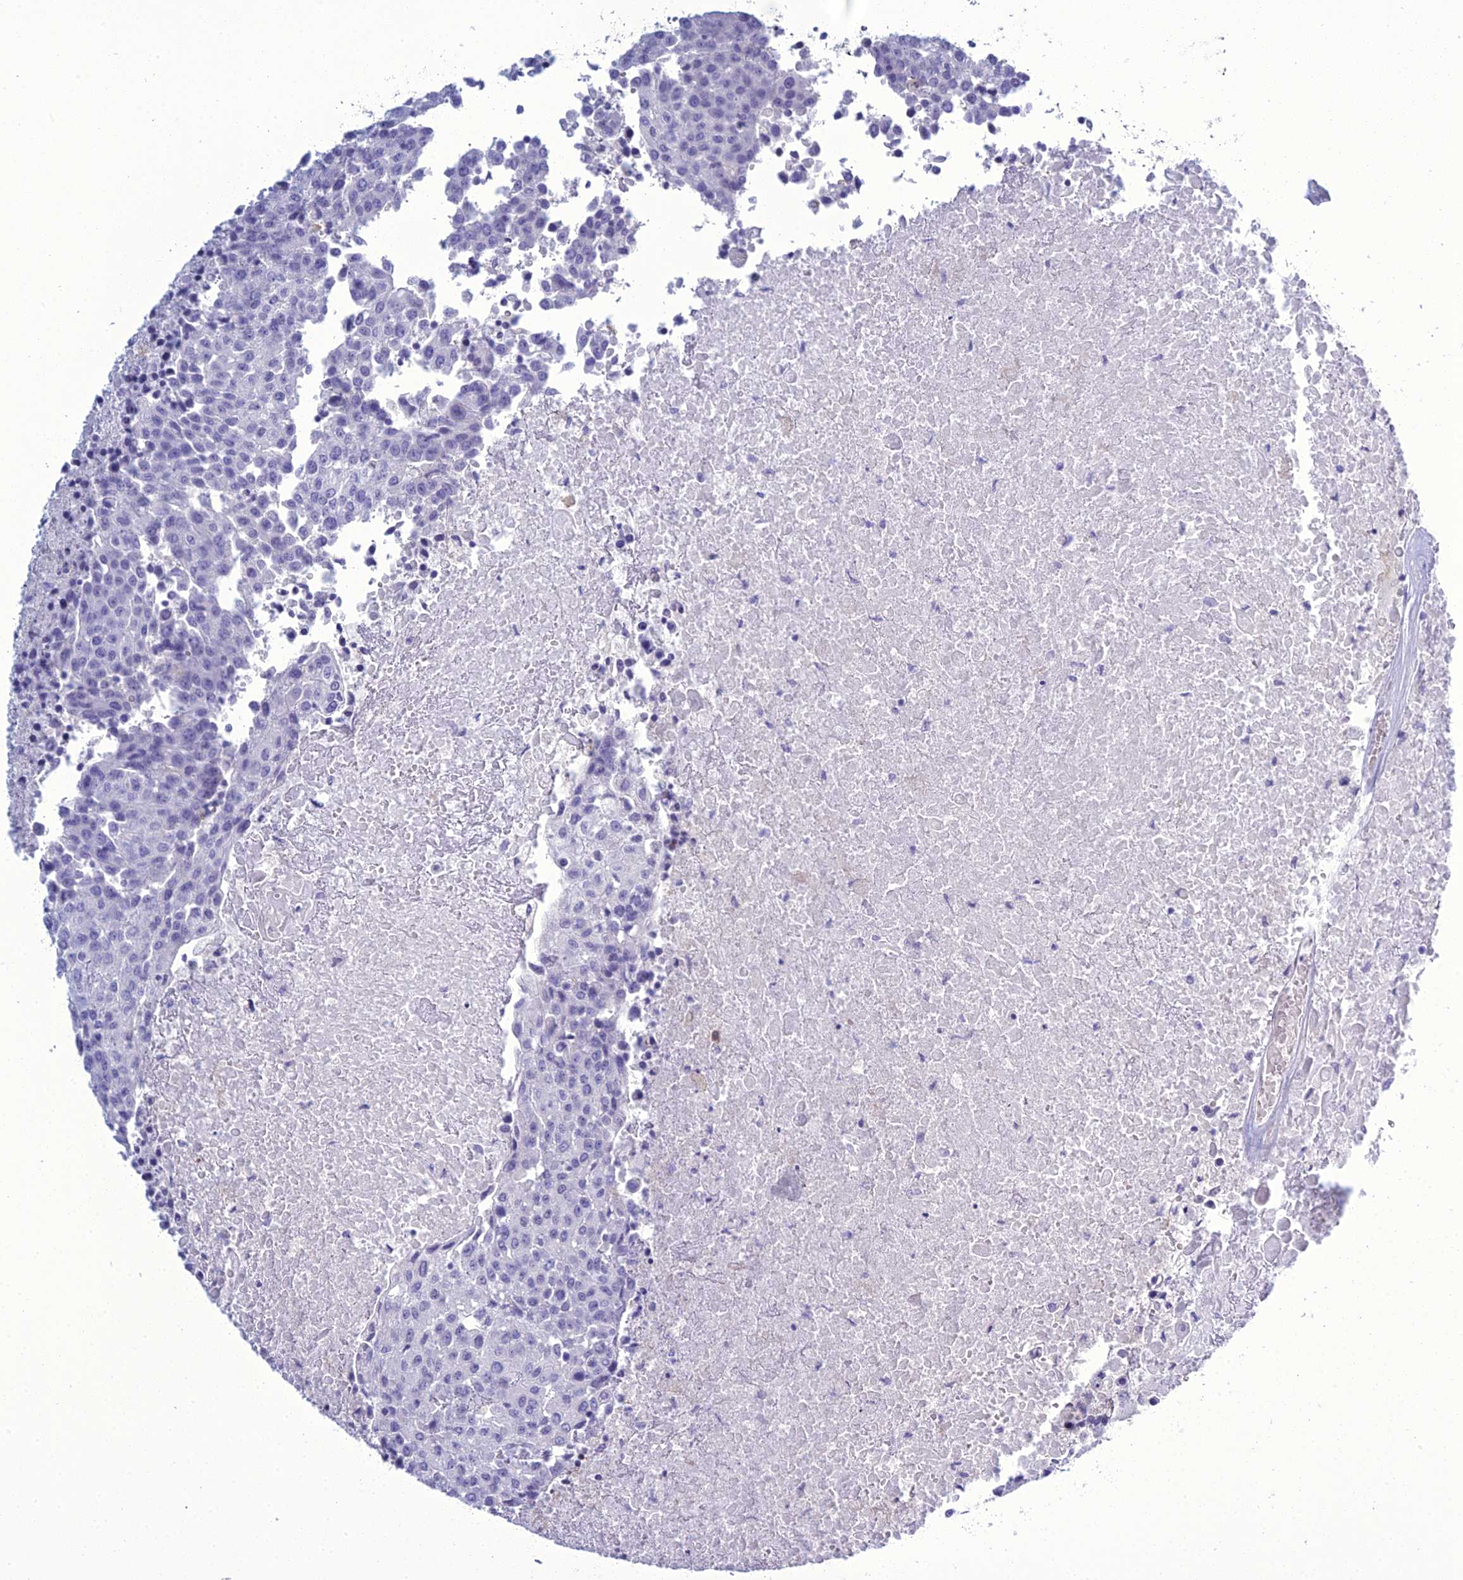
{"staining": {"intensity": "negative", "quantity": "none", "location": "none"}, "tissue": "urothelial cancer", "cell_type": "Tumor cells", "image_type": "cancer", "snomed": [{"axis": "morphology", "description": "Urothelial carcinoma, High grade"}, {"axis": "topography", "description": "Urinary bladder"}], "caption": "Immunohistochemical staining of human urothelial carcinoma (high-grade) demonstrates no significant expression in tumor cells.", "gene": "ACE", "patient": {"sex": "female", "age": 85}}